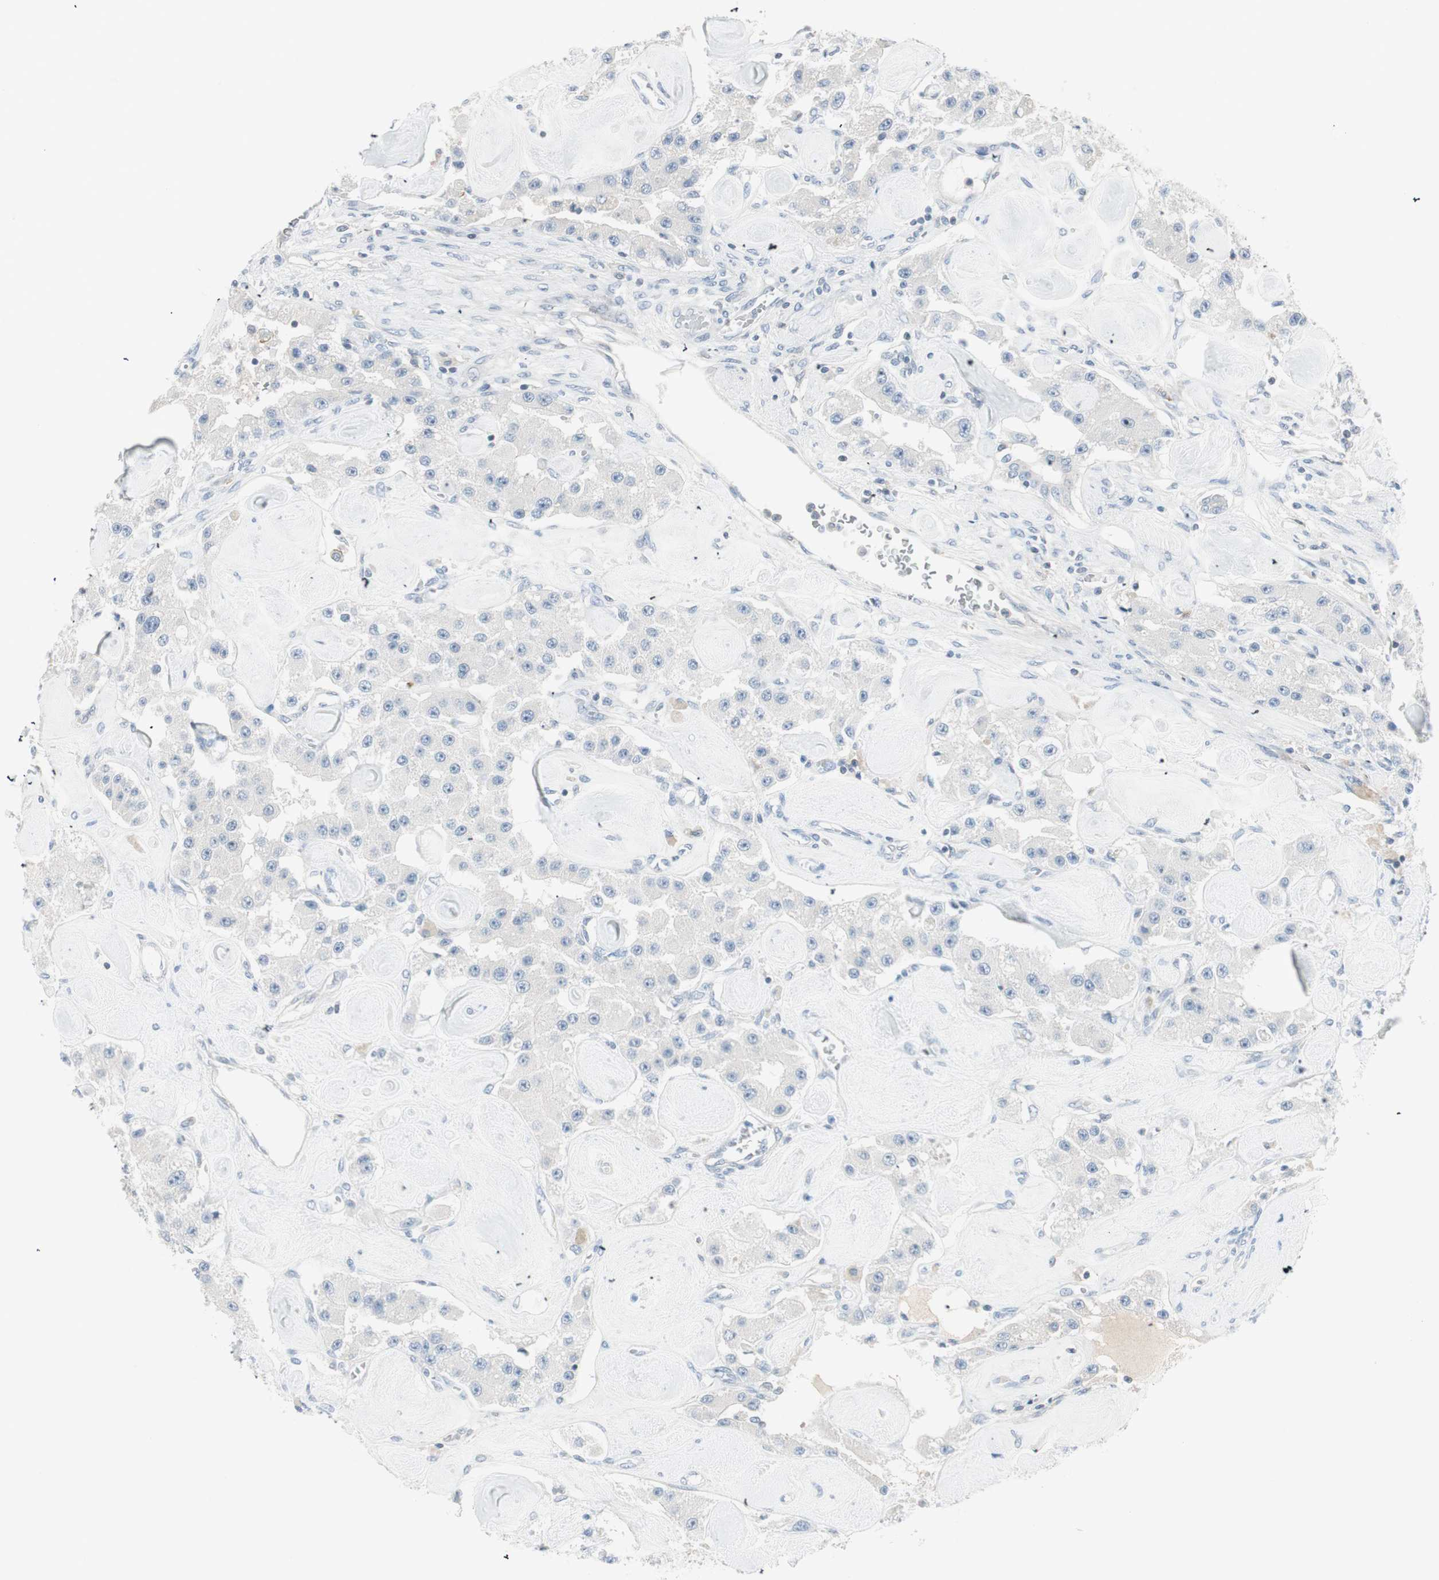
{"staining": {"intensity": "negative", "quantity": "none", "location": "none"}, "tissue": "carcinoid", "cell_type": "Tumor cells", "image_type": "cancer", "snomed": [{"axis": "morphology", "description": "Carcinoid, malignant, NOS"}, {"axis": "topography", "description": "Pancreas"}], "caption": "An immunohistochemistry (IHC) photomicrograph of carcinoid (malignant) is shown. There is no staining in tumor cells of carcinoid (malignant).", "gene": "ITLN2", "patient": {"sex": "male", "age": 41}}